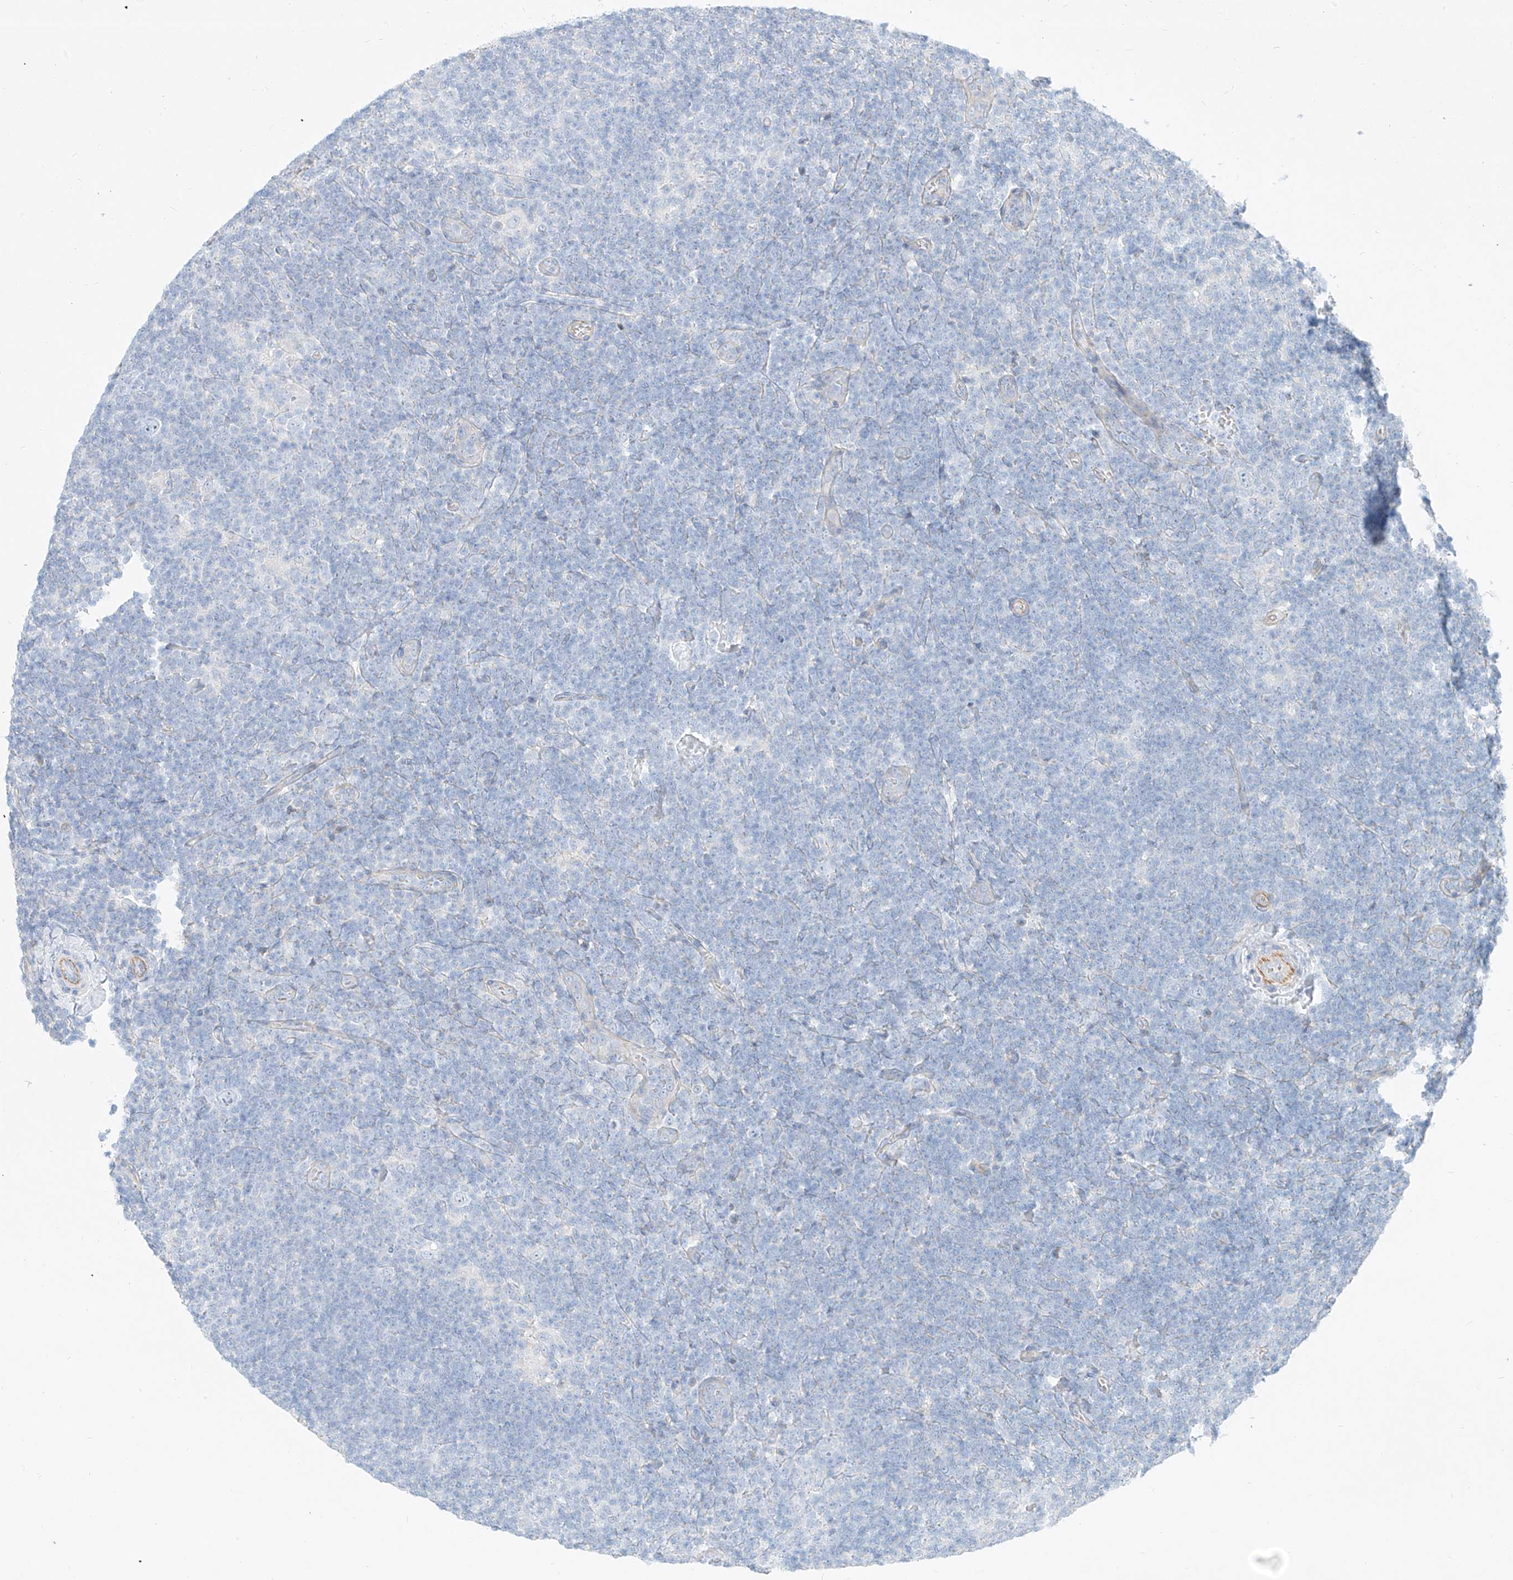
{"staining": {"intensity": "negative", "quantity": "none", "location": "none"}, "tissue": "lymphoma", "cell_type": "Tumor cells", "image_type": "cancer", "snomed": [{"axis": "morphology", "description": "Hodgkin's disease, NOS"}, {"axis": "topography", "description": "Lymph node"}], "caption": "IHC photomicrograph of neoplastic tissue: lymphoma stained with DAB displays no significant protein positivity in tumor cells. Brightfield microscopy of IHC stained with DAB (brown) and hematoxylin (blue), captured at high magnification.", "gene": "AJM1", "patient": {"sex": "female", "age": 57}}